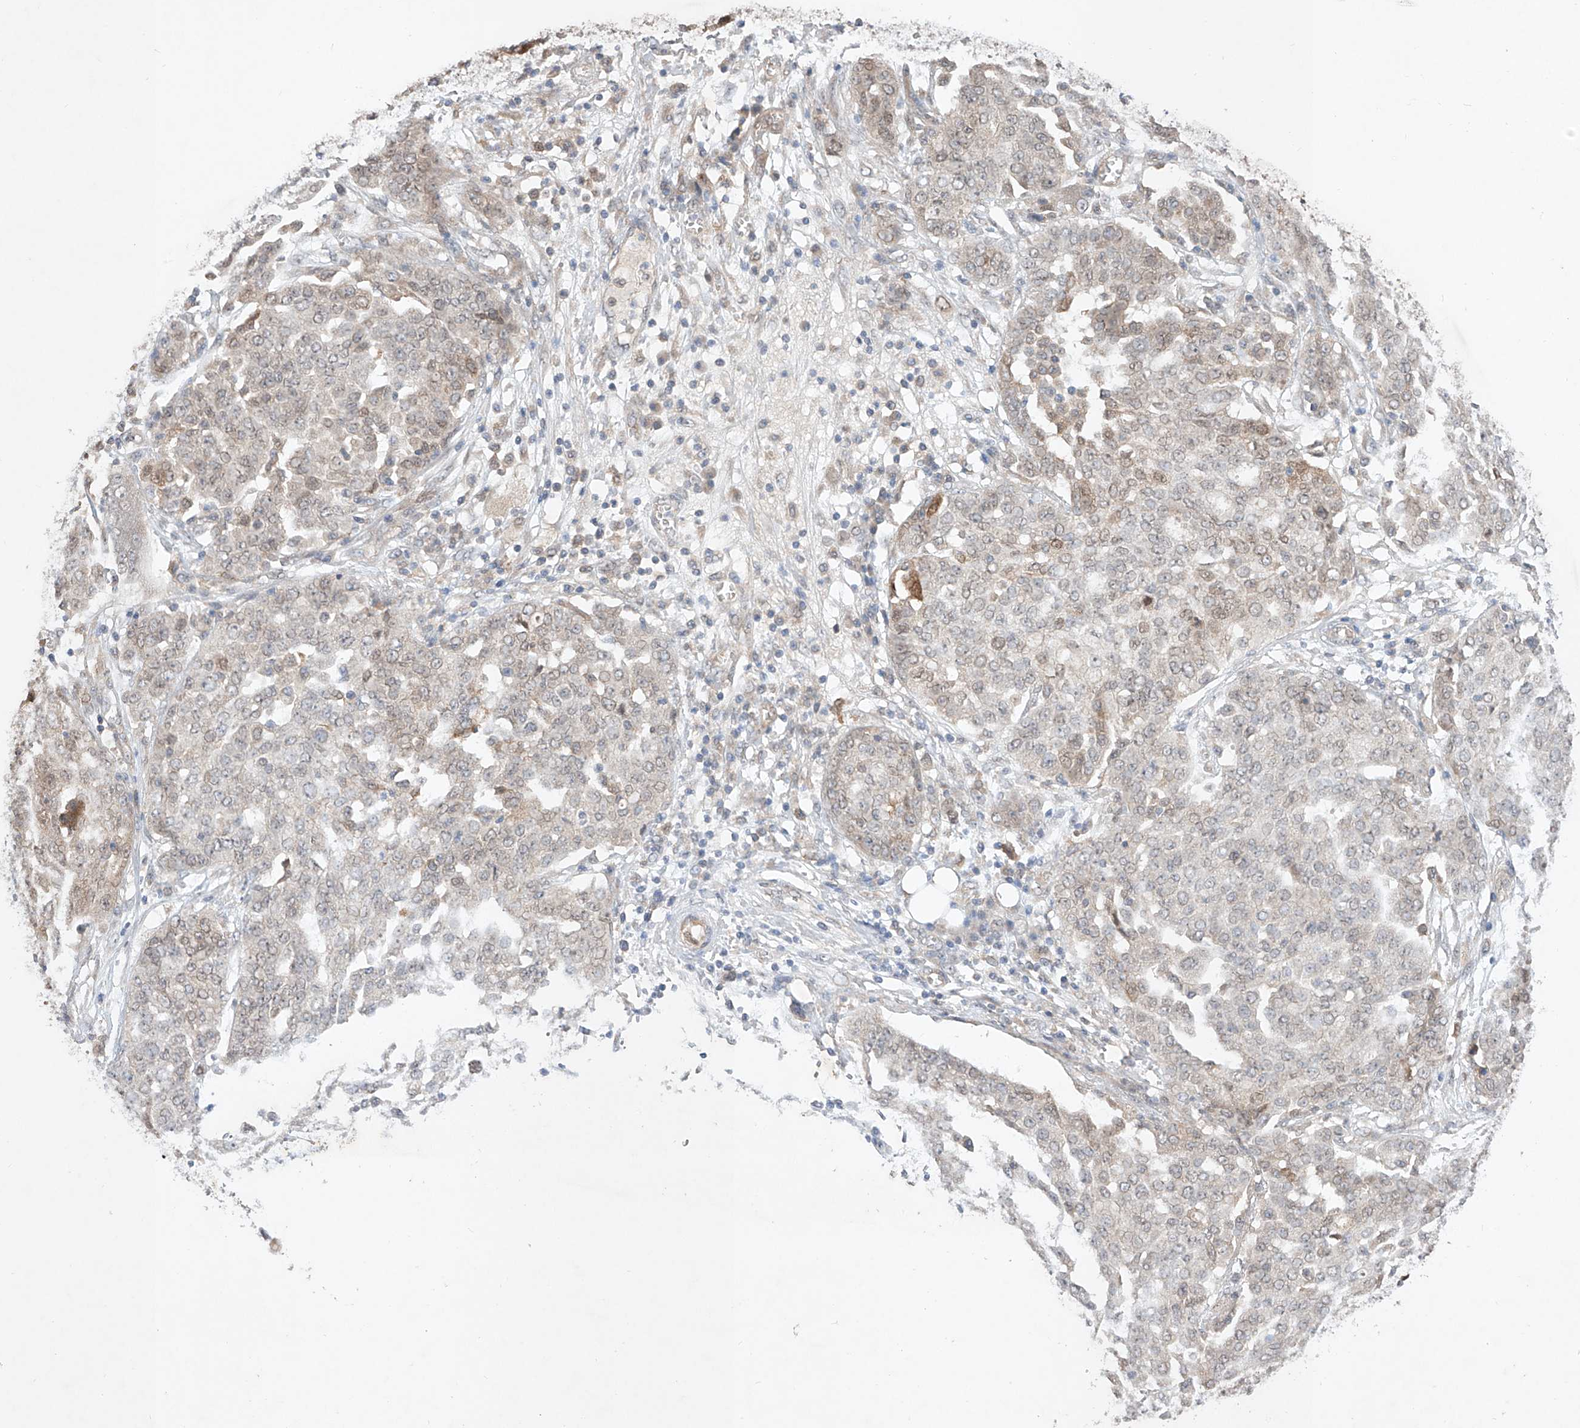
{"staining": {"intensity": "weak", "quantity": "<25%", "location": "cytoplasmic/membranous,nuclear"}, "tissue": "ovarian cancer", "cell_type": "Tumor cells", "image_type": "cancer", "snomed": [{"axis": "morphology", "description": "Cystadenocarcinoma, serous, NOS"}, {"axis": "topography", "description": "Soft tissue"}, {"axis": "topography", "description": "Ovary"}], "caption": "A micrograph of serous cystadenocarcinoma (ovarian) stained for a protein reveals no brown staining in tumor cells.", "gene": "ZNF124", "patient": {"sex": "female", "age": 57}}